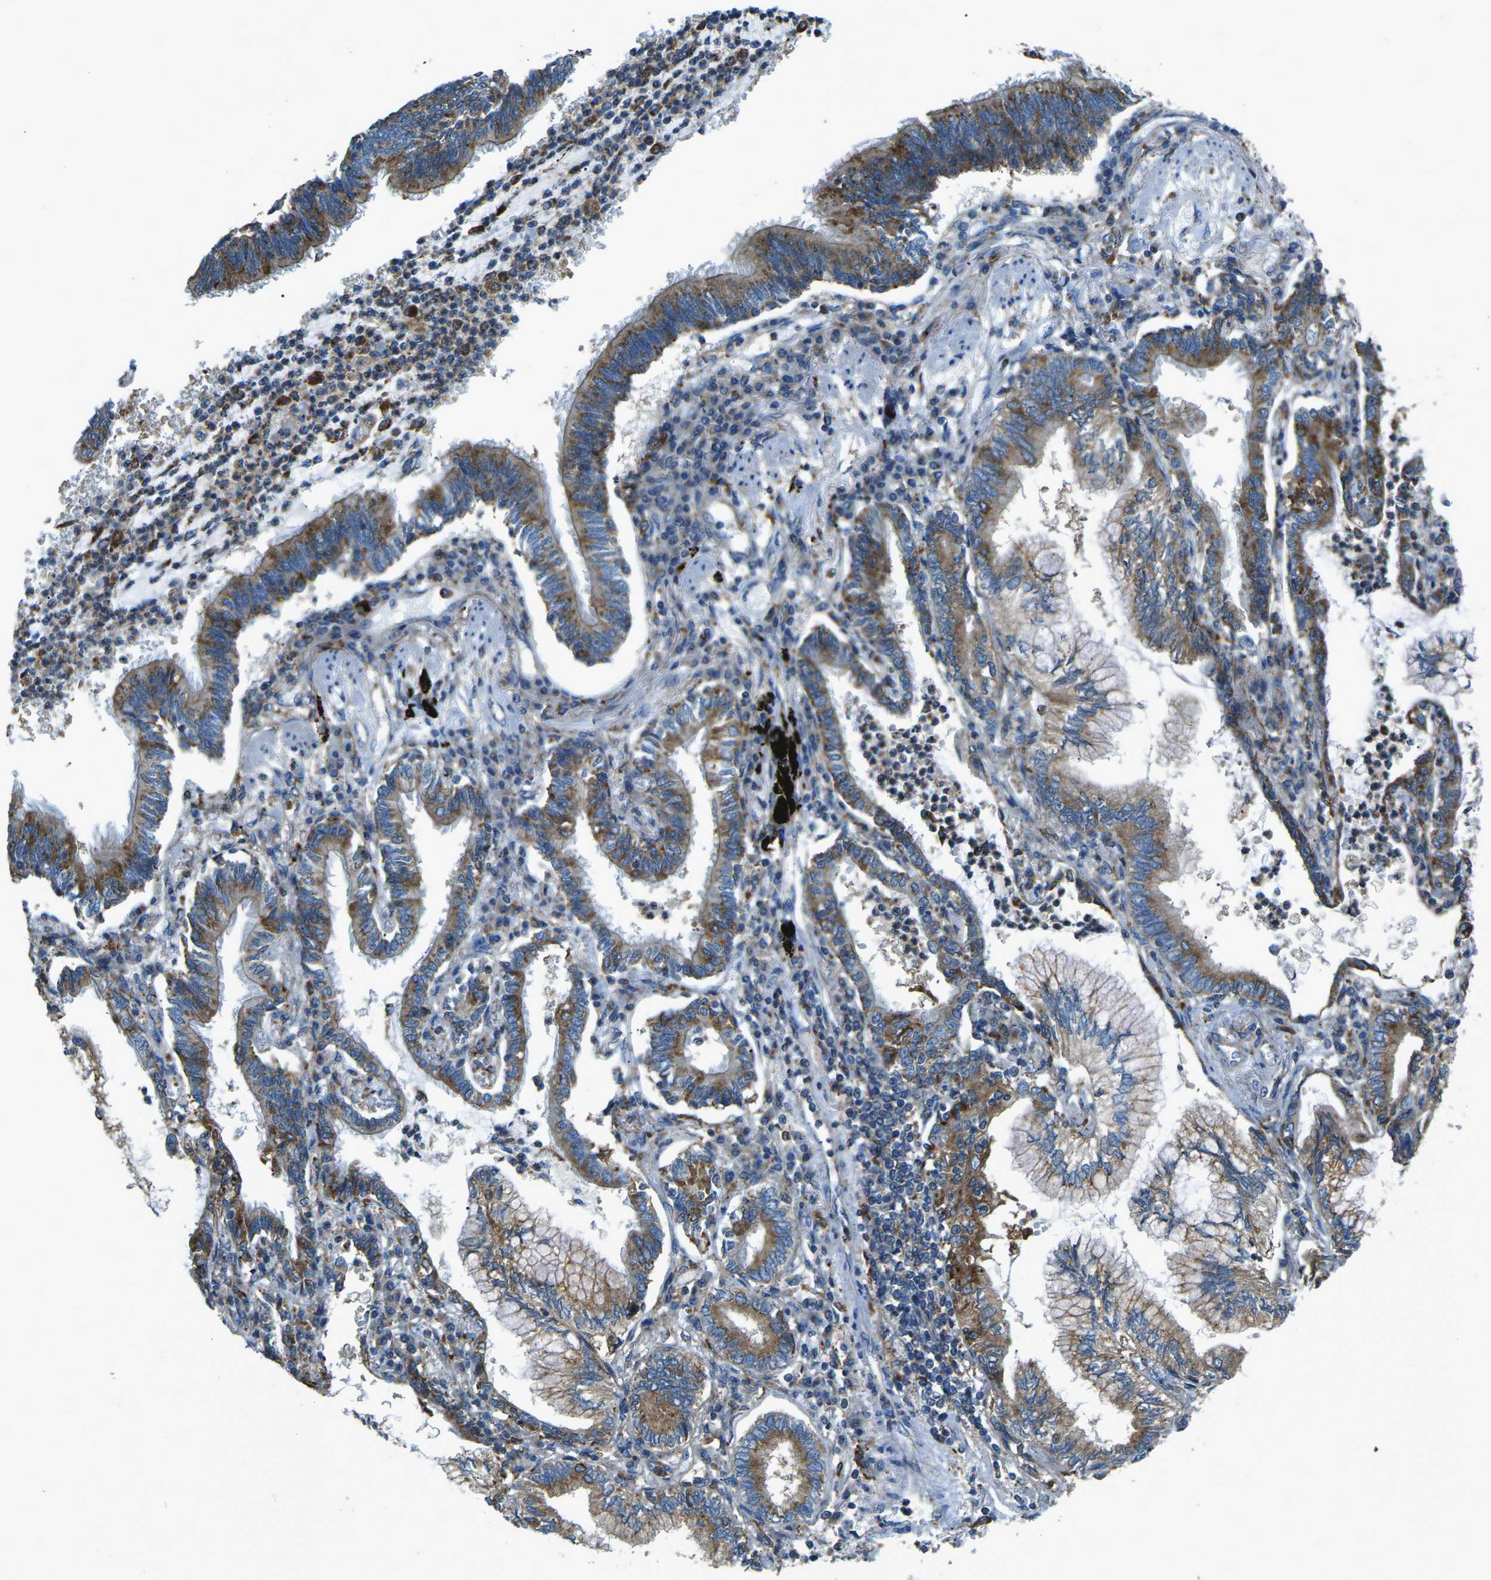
{"staining": {"intensity": "moderate", "quantity": ">75%", "location": "cytoplasmic/membranous"}, "tissue": "lung cancer", "cell_type": "Tumor cells", "image_type": "cancer", "snomed": [{"axis": "morphology", "description": "Normal tissue, NOS"}, {"axis": "morphology", "description": "Adenocarcinoma, NOS"}, {"axis": "topography", "description": "Bronchus"}, {"axis": "topography", "description": "Lung"}], "caption": "Brown immunohistochemical staining in lung cancer exhibits moderate cytoplasmic/membranous staining in about >75% of tumor cells. The protein of interest is stained brown, and the nuclei are stained in blue (DAB (3,3'-diaminobenzidine) IHC with brightfield microscopy, high magnification).", "gene": "CDK17", "patient": {"sex": "female", "age": 70}}